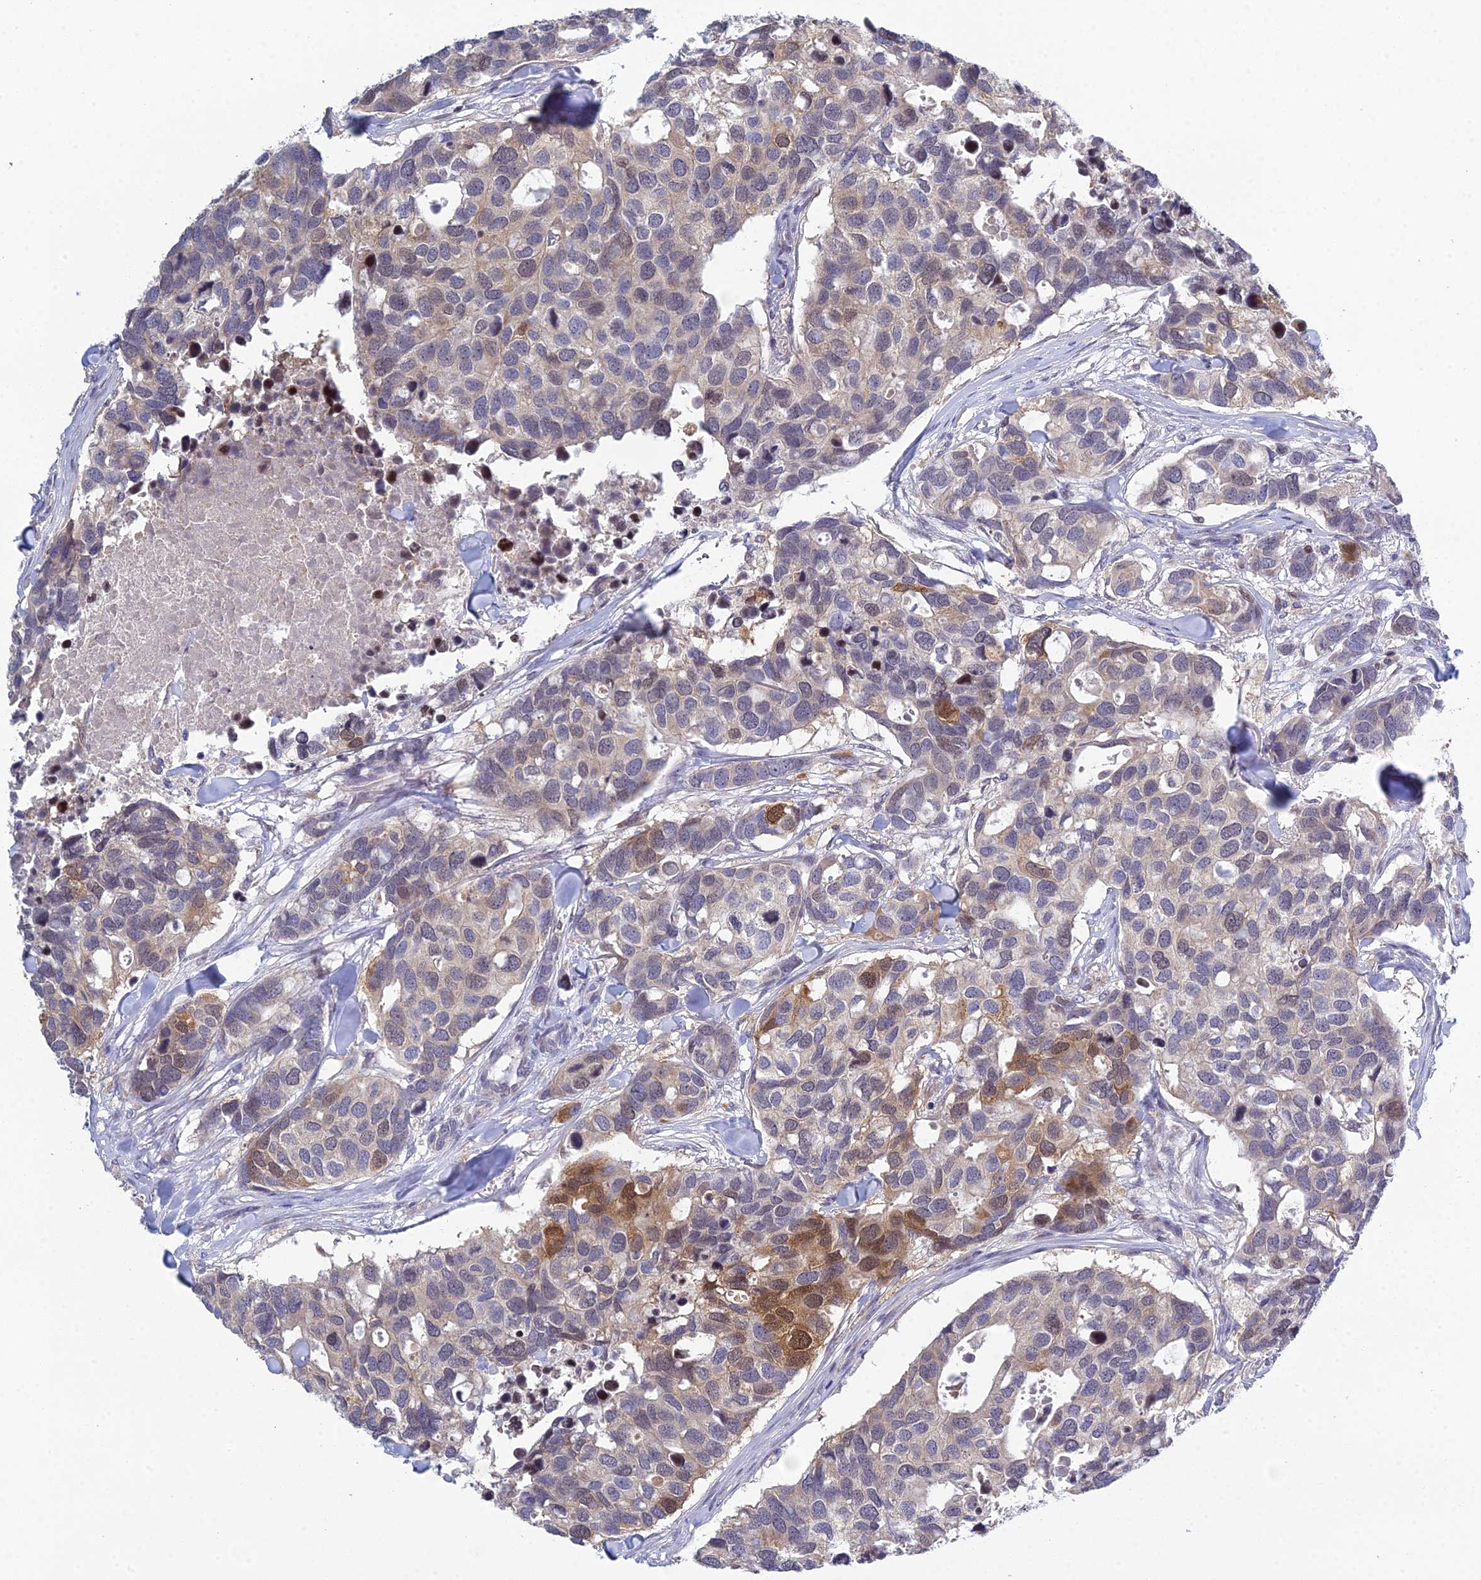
{"staining": {"intensity": "moderate", "quantity": "<25%", "location": "cytoplasmic/membranous,nuclear"}, "tissue": "breast cancer", "cell_type": "Tumor cells", "image_type": "cancer", "snomed": [{"axis": "morphology", "description": "Duct carcinoma"}, {"axis": "topography", "description": "Breast"}], "caption": "Tumor cells show moderate cytoplasmic/membranous and nuclear positivity in about <25% of cells in breast cancer.", "gene": "ELOA2", "patient": {"sex": "female", "age": 83}}